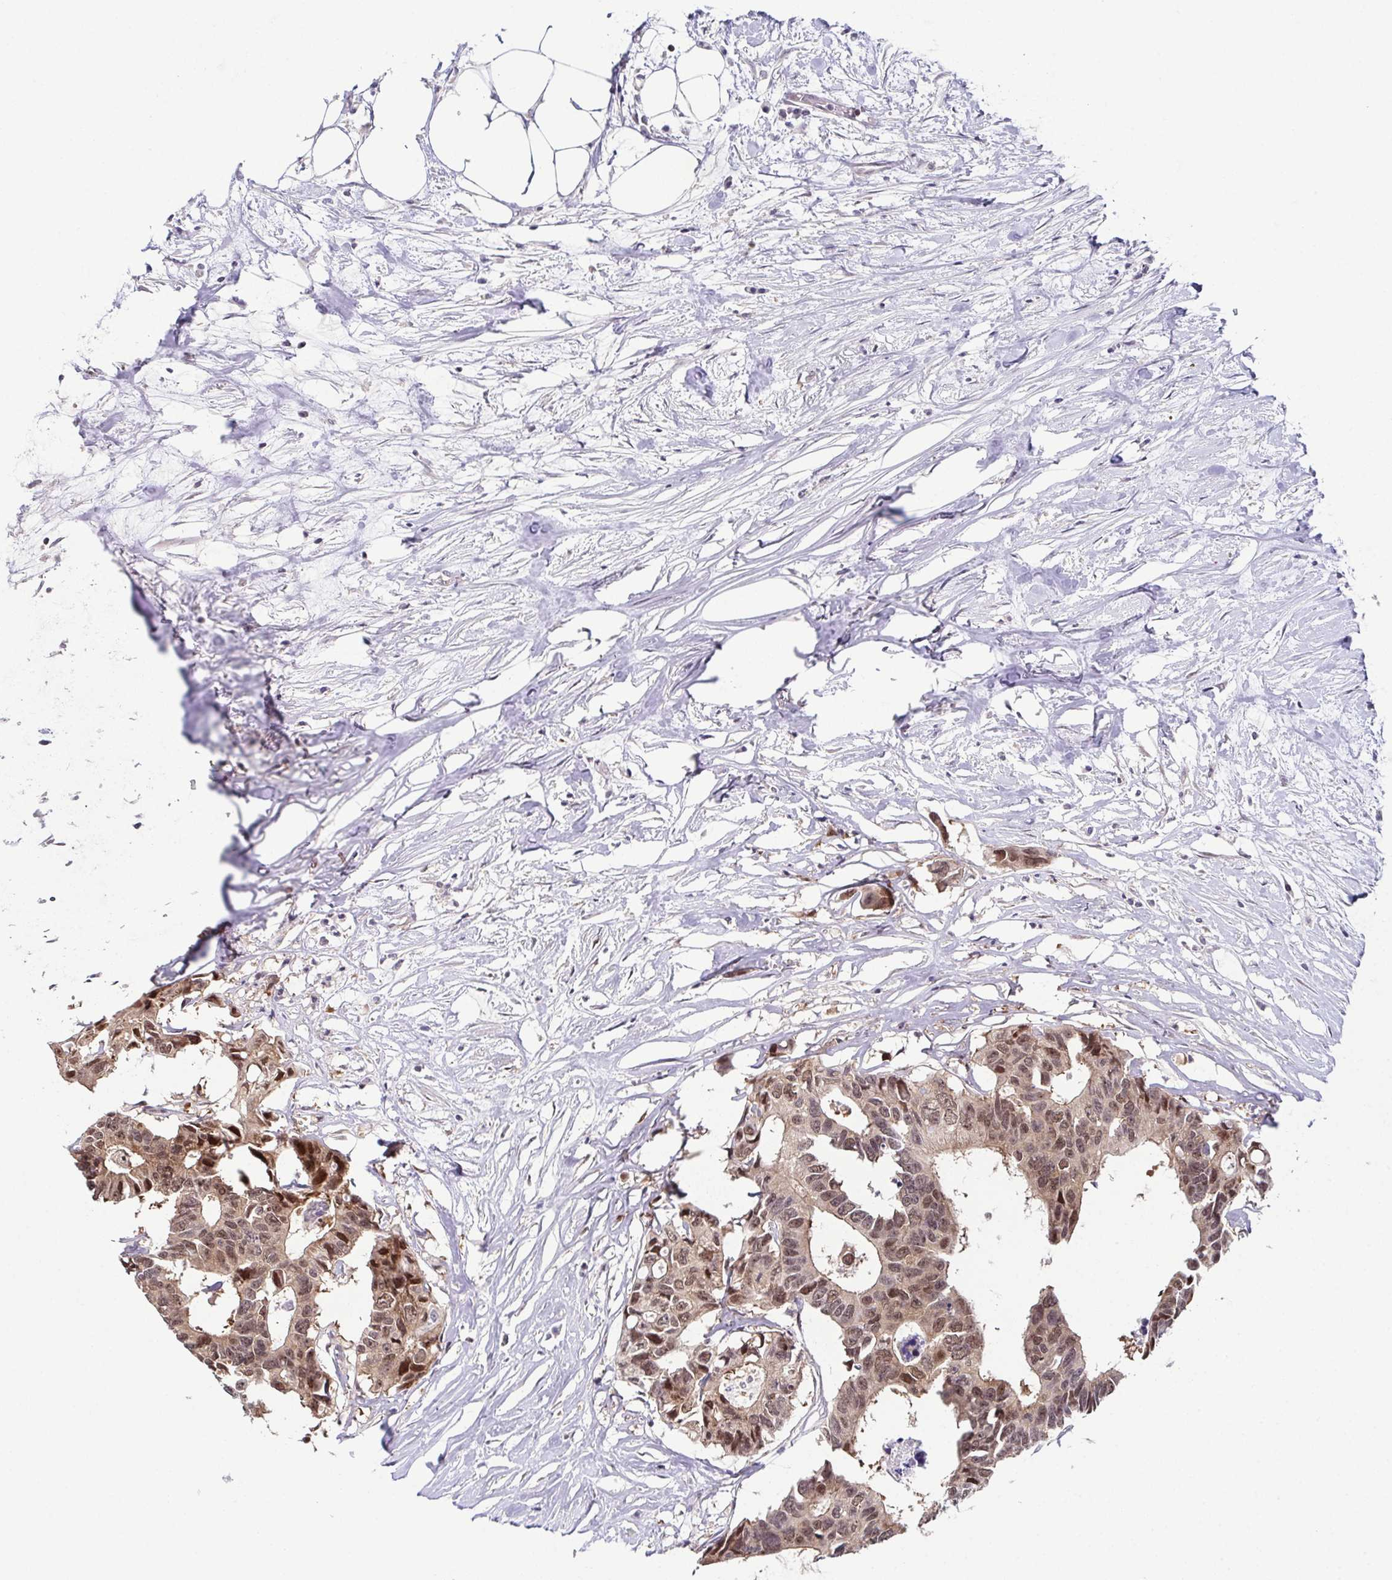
{"staining": {"intensity": "moderate", "quantity": ">75%", "location": "nuclear"}, "tissue": "colorectal cancer", "cell_type": "Tumor cells", "image_type": "cancer", "snomed": [{"axis": "morphology", "description": "Adenocarcinoma, NOS"}, {"axis": "topography", "description": "Rectum"}], "caption": "Immunohistochemistry (IHC) image of colorectal cancer (adenocarcinoma) stained for a protein (brown), which displays medium levels of moderate nuclear staining in approximately >75% of tumor cells.", "gene": "DNAJB1", "patient": {"sex": "male", "age": 57}}